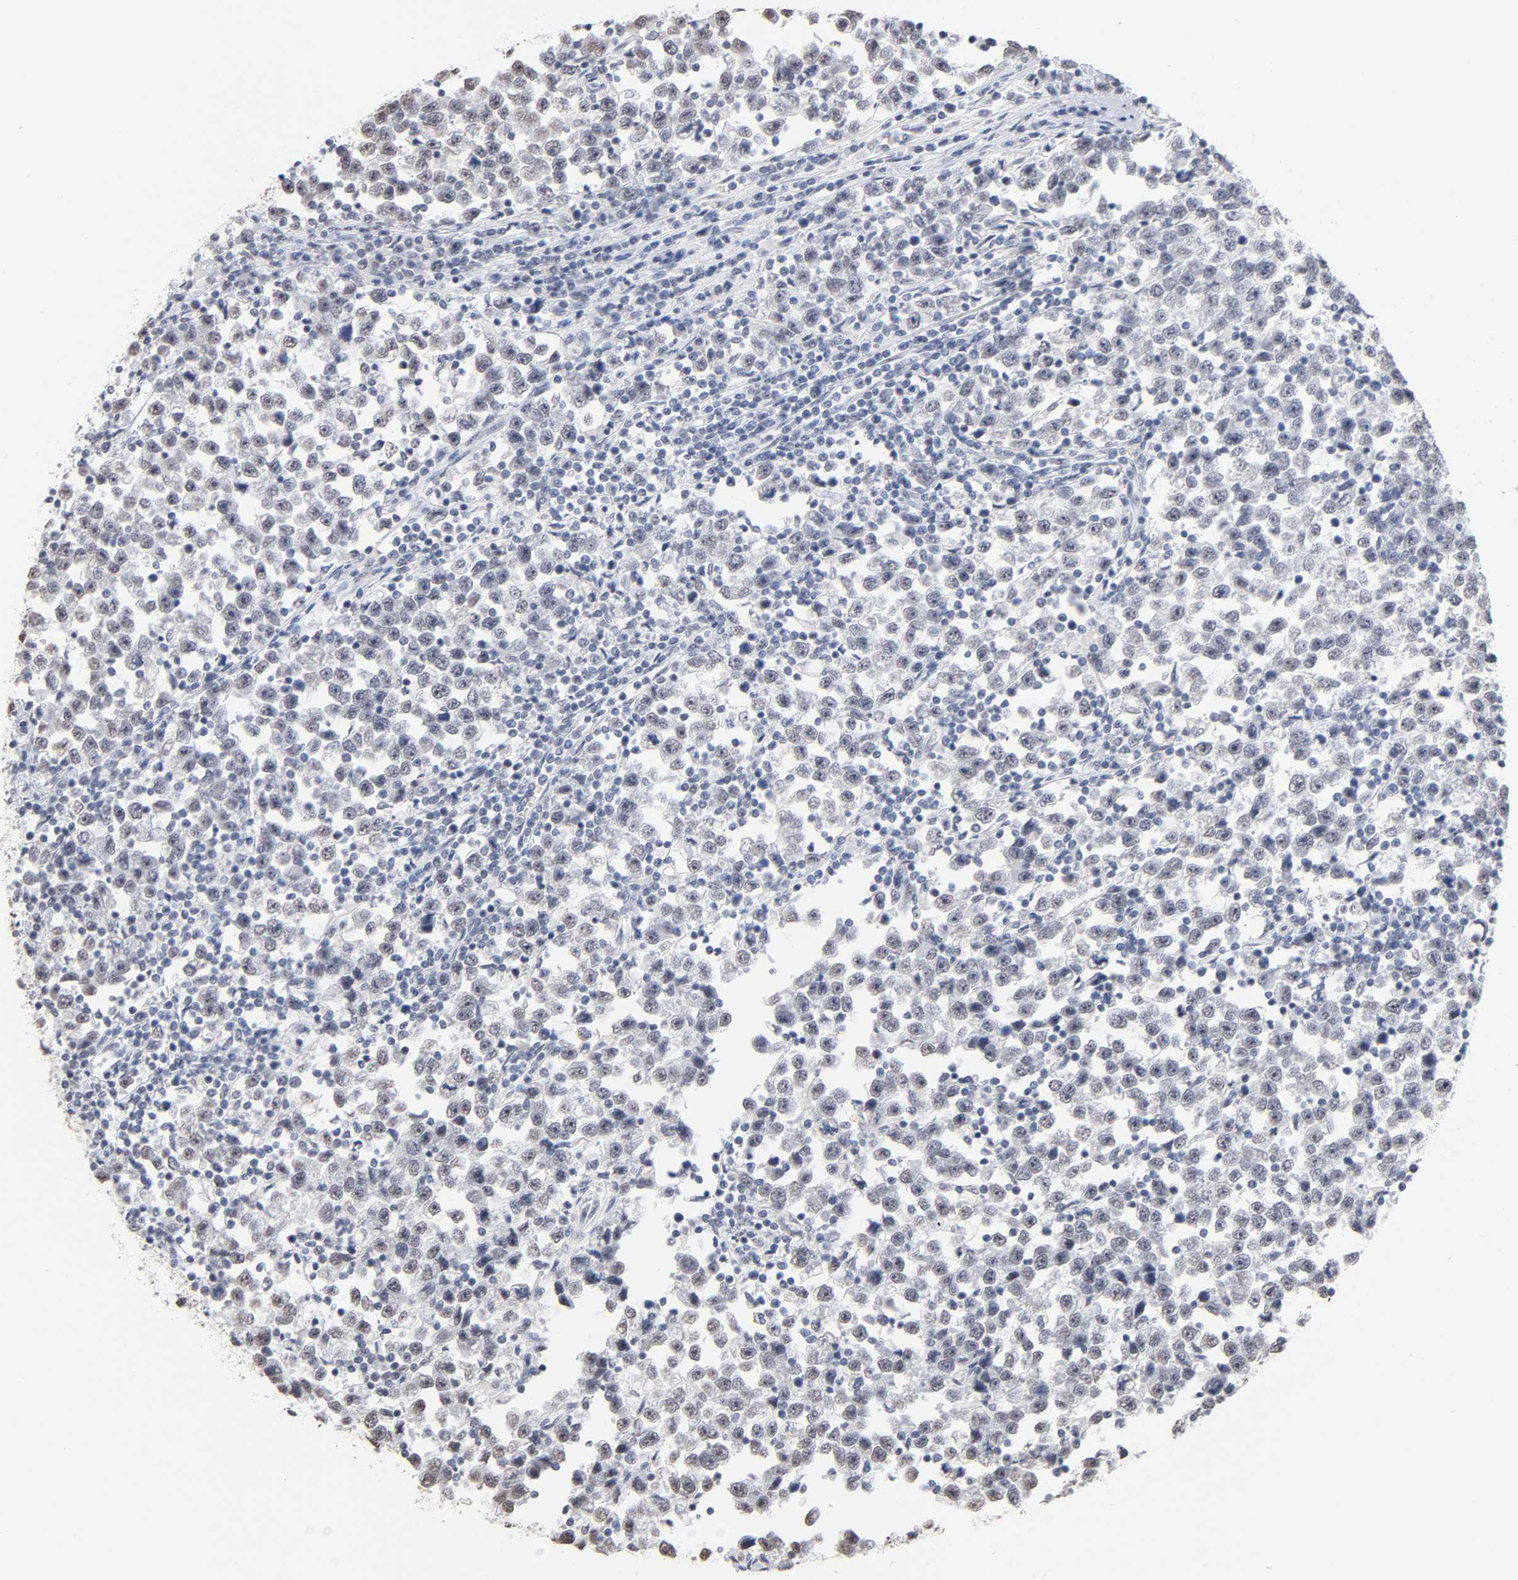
{"staining": {"intensity": "weak", "quantity": "<25%", "location": "nuclear"}, "tissue": "testis cancer", "cell_type": "Tumor cells", "image_type": "cancer", "snomed": [{"axis": "morphology", "description": "Seminoma, NOS"}, {"axis": "topography", "description": "Testis"}], "caption": "This is a micrograph of immunohistochemistry (IHC) staining of testis seminoma, which shows no staining in tumor cells.", "gene": "CRABP2", "patient": {"sex": "male", "age": 43}}